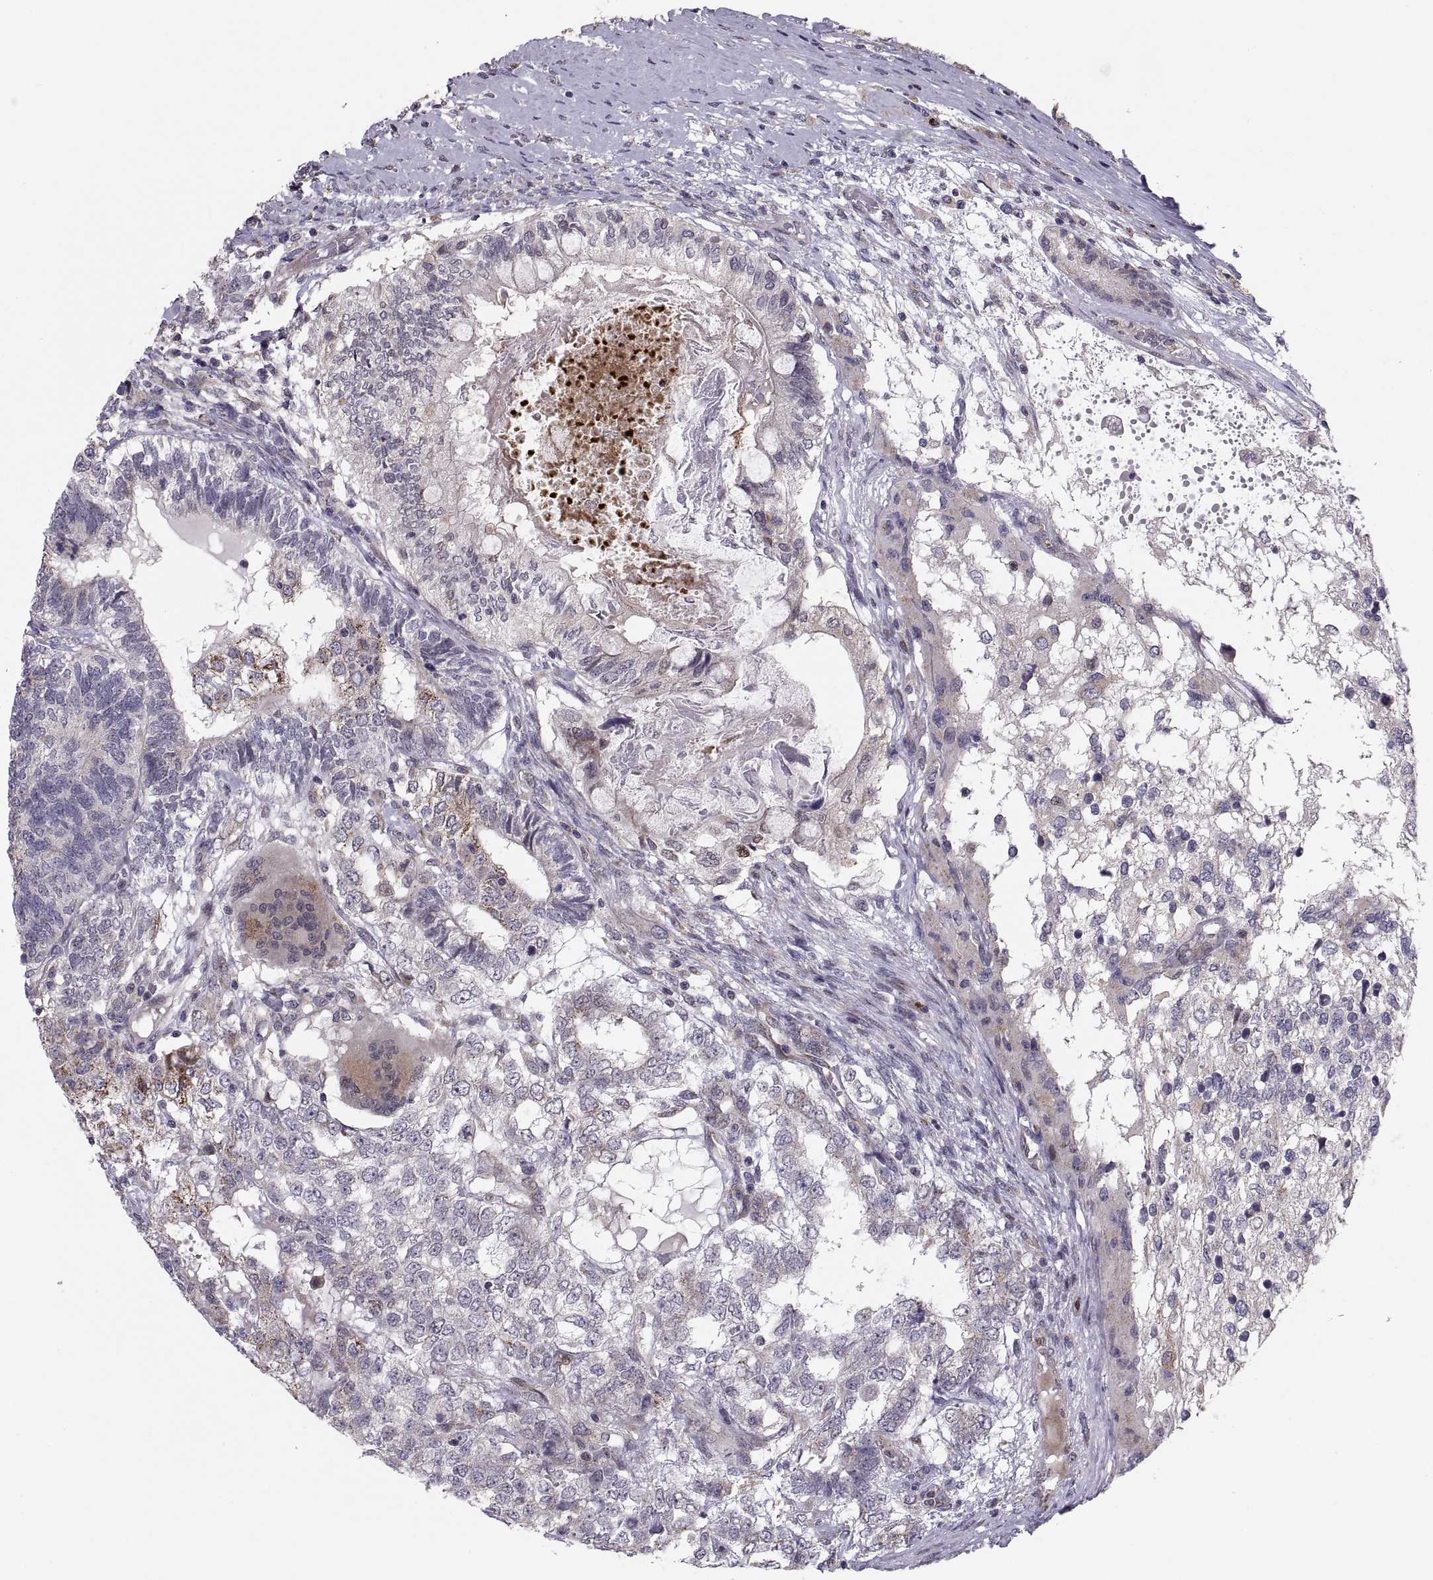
{"staining": {"intensity": "negative", "quantity": "none", "location": "none"}, "tissue": "testis cancer", "cell_type": "Tumor cells", "image_type": "cancer", "snomed": [{"axis": "morphology", "description": "Seminoma, NOS"}, {"axis": "morphology", "description": "Carcinoma, Embryonal, NOS"}, {"axis": "topography", "description": "Testis"}], "caption": "Immunohistochemical staining of testis embryonal carcinoma displays no significant expression in tumor cells.", "gene": "TESC", "patient": {"sex": "male", "age": 41}}